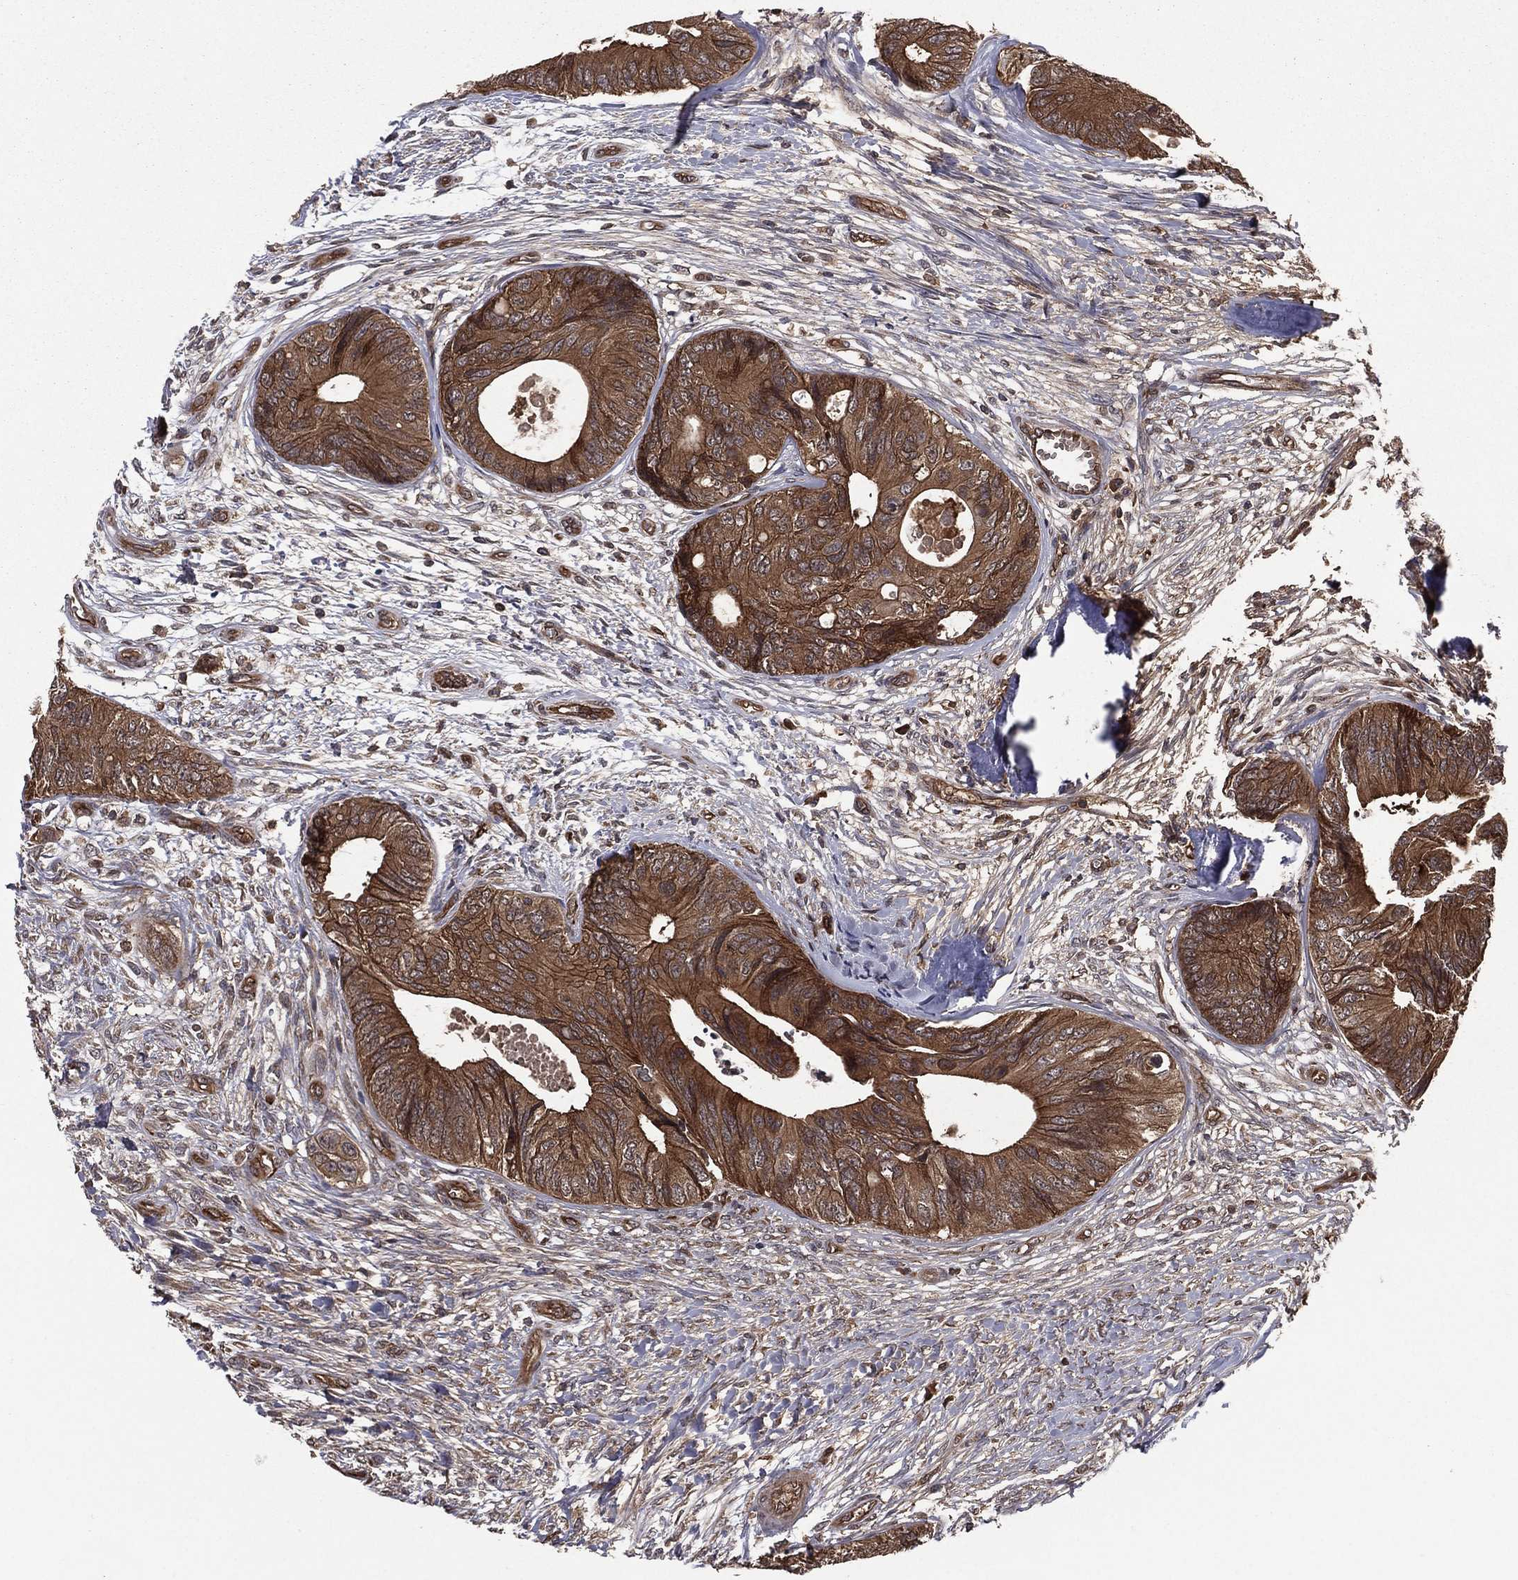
{"staining": {"intensity": "strong", "quantity": ">75%", "location": "cytoplasmic/membranous"}, "tissue": "colorectal cancer", "cell_type": "Tumor cells", "image_type": "cancer", "snomed": [{"axis": "morphology", "description": "Normal tissue, NOS"}, {"axis": "morphology", "description": "Adenocarcinoma, NOS"}, {"axis": "topography", "description": "Colon"}], "caption": "A photomicrograph showing strong cytoplasmic/membranous expression in approximately >75% of tumor cells in adenocarcinoma (colorectal), as visualized by brown immunohistochemical staining.", "gene": "CERT1", "patient": {"sex": "male", "age": 65}}